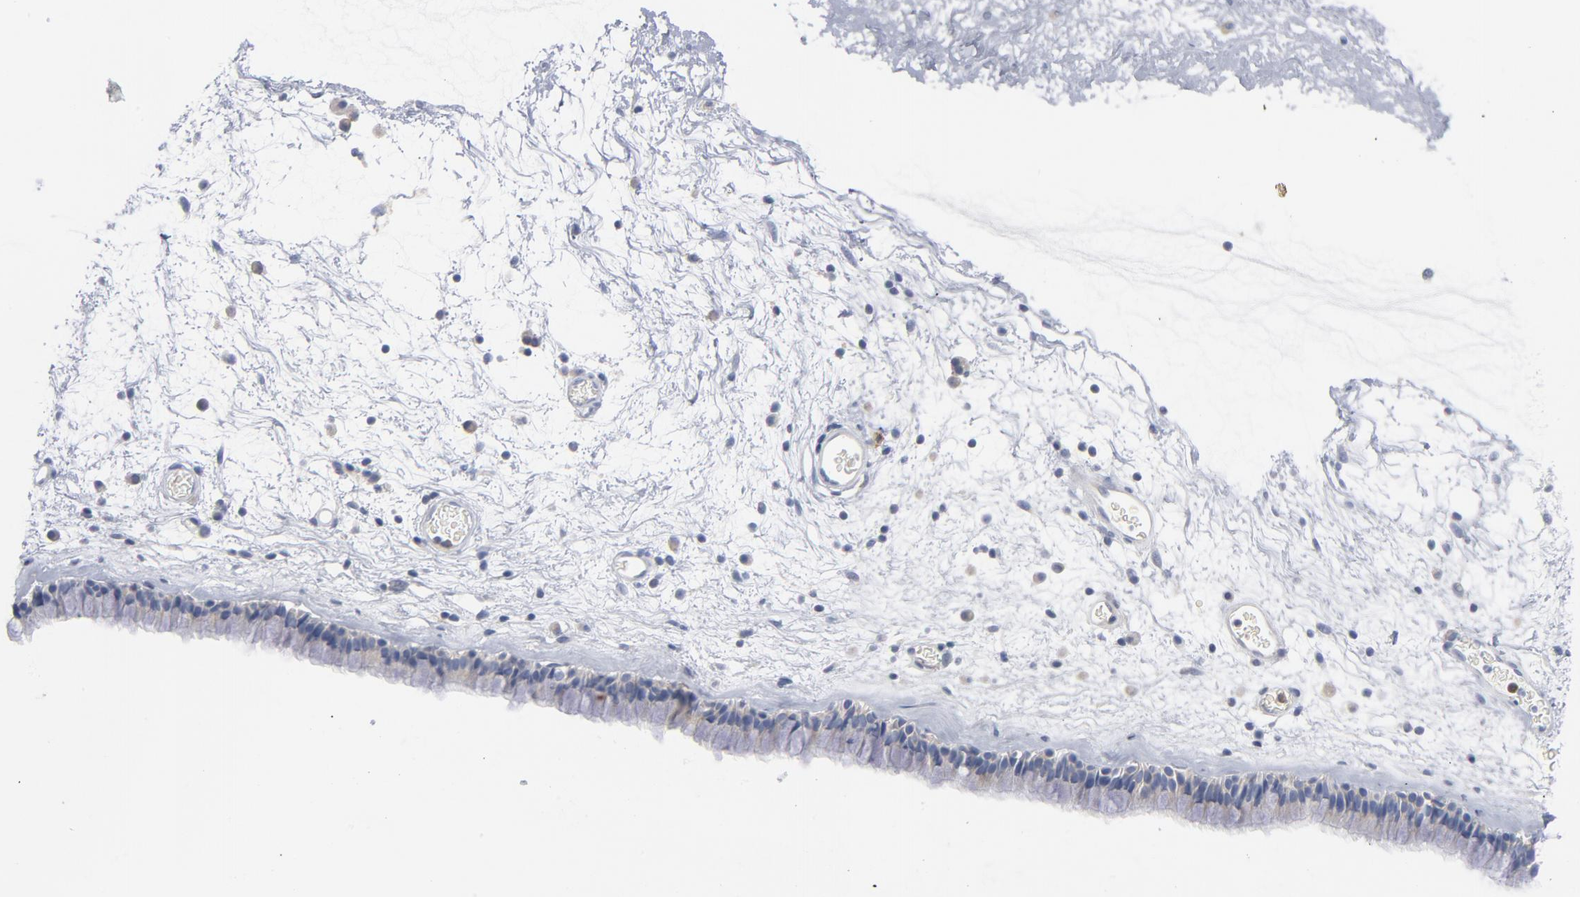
{"staining": {"intensity": "negative", "quantity": "none", "location": "none"}, "tissue": "nasopharynx", "cell_type": "Respiratory epithelial cells", "image_type": "normal", "snomed": [{"axis": "morphology", "description": "Normal tissue, NOS"}, {"axis": "morphology", "description": "Inflammation, NOS"}, {"axis": "topography", "description": "Nasopharynx"}], "caption": "Protein analysis of benign nasopharynx demonstrates no significant expression in respiratory epithelial cells.", "gene": "CD86", "patient": {"sex": "male", "age": 48}}